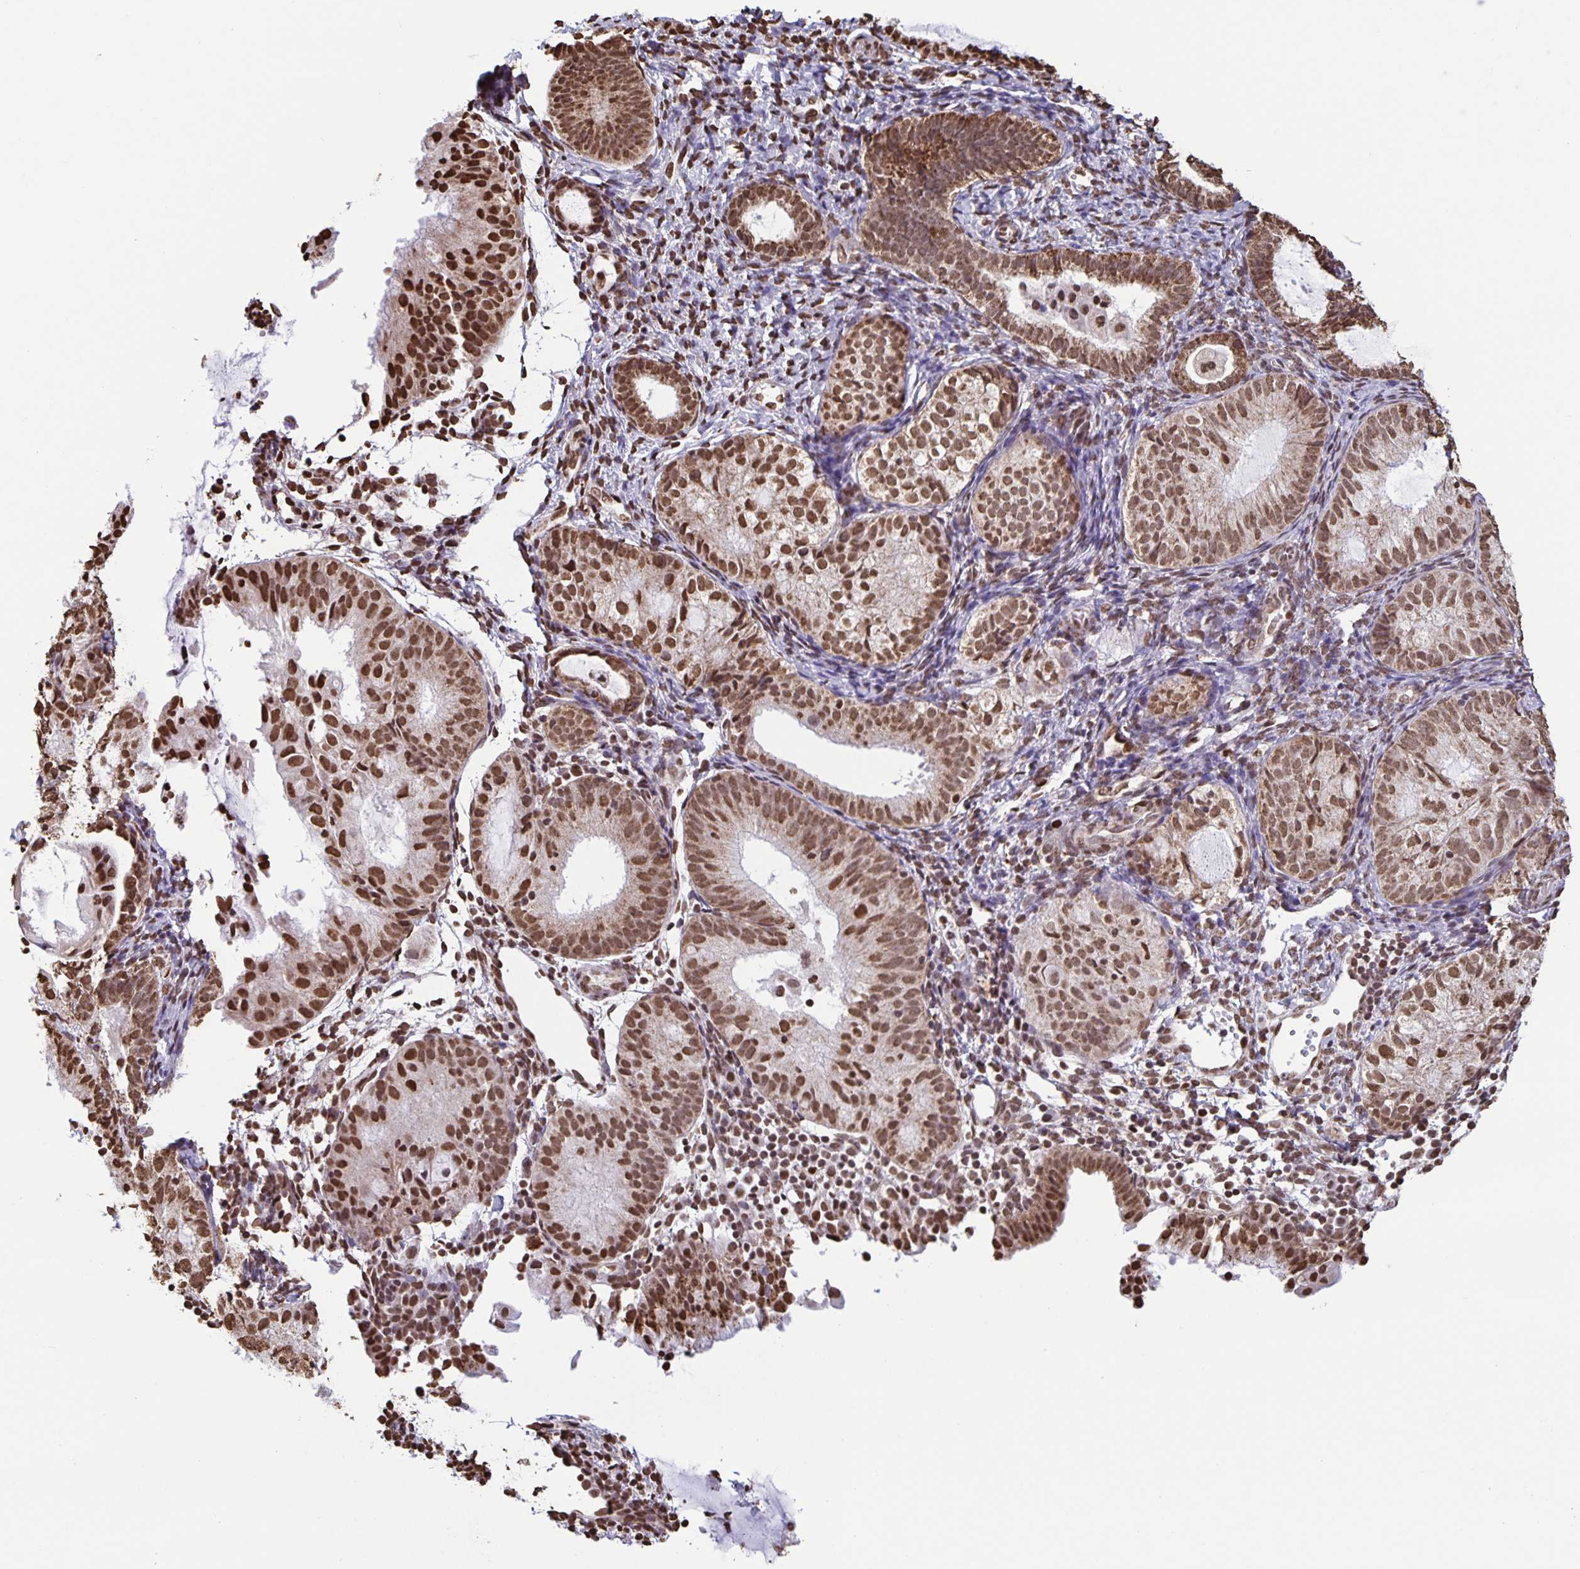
{"staining": {"intensity": "moderate", "quantity": ">75%", "location": "nuclear"}, "tissue": "endometrial cancer", "cell_type": "Tumor cells", "image_type": "cancer", "snomed": [{"axis": "morphology", "description": "Normal tissue, NOS"}, {"axis": "morphology", "description": "Adenocarcinoma, NOS"}, {"axis": "topography", "description": "Smooth muscle"}, {"axis": "topography", "description": "Endometrium"}, {"axis": "topography", "description": "Myometrium, NOS"}], "caption": "A micrograph of adenocarcinoma (endometrial) stained for a protein reveals moderate nuclear brown staining in tumor cells.", "gene": "DUT", "patient": {"sex": "female", "age": 81}}